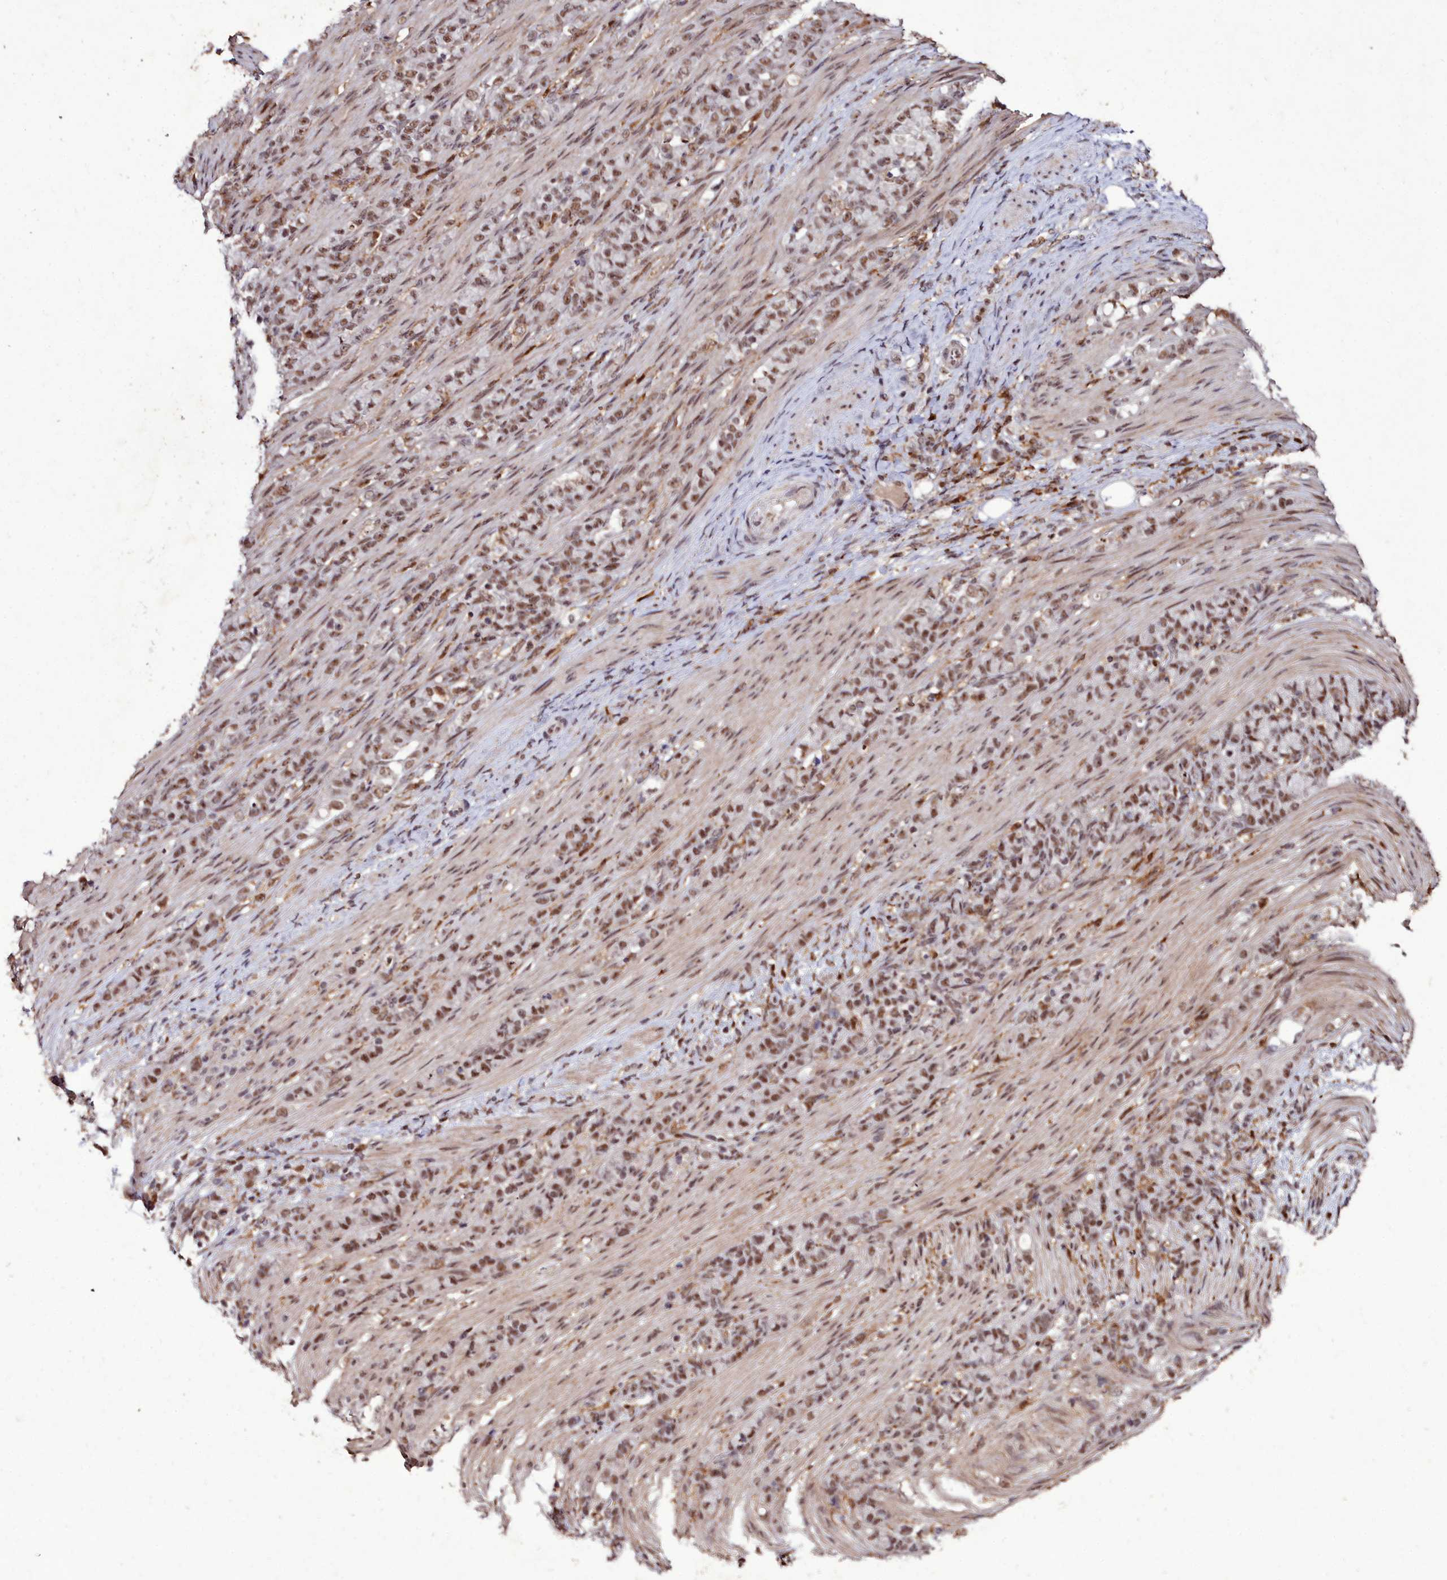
{"staining": {"intensity": "moderate", "quantity": ">75%", "location": "nuclear"}, "tissue": "stomach cancer", "cell_type": "Tumor cells", "image_type": "cancer", "snomed": [{"axis": "morphology", "description": "Adenocarcinoma, NOS"}, {"axis": "topography", "description": "Stomach"}], "caption": "The immunohistochemical stain shows moderate nuclear expression in tumor cells of stomach cancer (adenocarcinoma) tissue.", "gene": "CXXC1", "patient": {"sex": "female", "age": 79}}